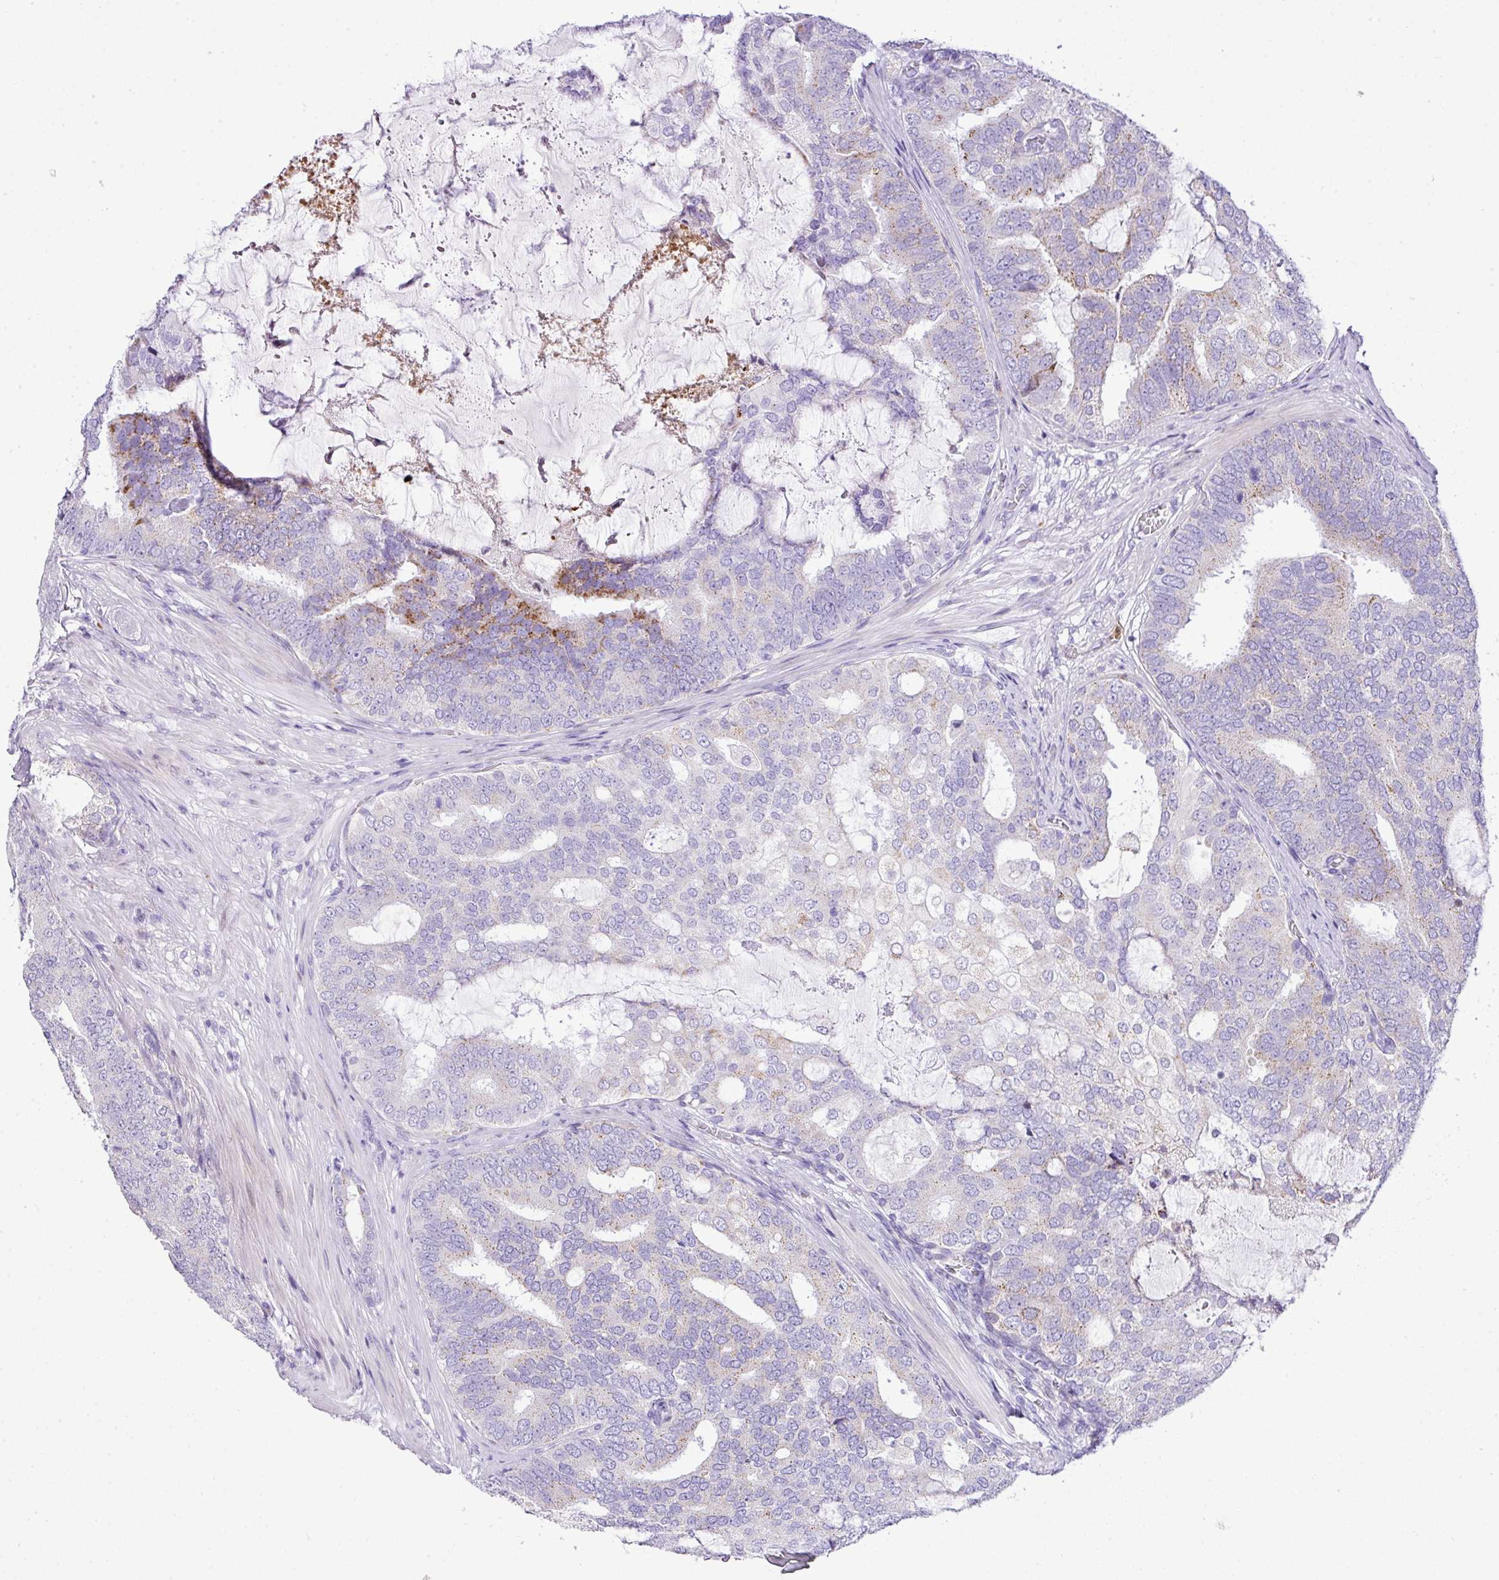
{"staining": {"intensity": "moderate", "quantity": "<25%", "location": "cytoplasmic/membranous"}, "tissue": "prostate cancer", "cell_type": "Tumor cells", "image_type": "cancer", "snomed": [{"axis": "morphology", "description": "Adenocarcinoma, High grade"}, {"axis": "topography", "description": "Prostate"}], "caption": "Immunohistochemistry (IHC) photomicrograph of neoplastic tissue: high-grade adenocarcinoma (prostate) stained using immunohistochemistry (IHC) displays low levels of moderate protein expression localized specifically in the cytoplasmic/membranous of tumor cells, appearing as a cytoplasmic/membranous brown color.", "gene": "RCAN2", "patient": {"sex": "male", "age": 55}}